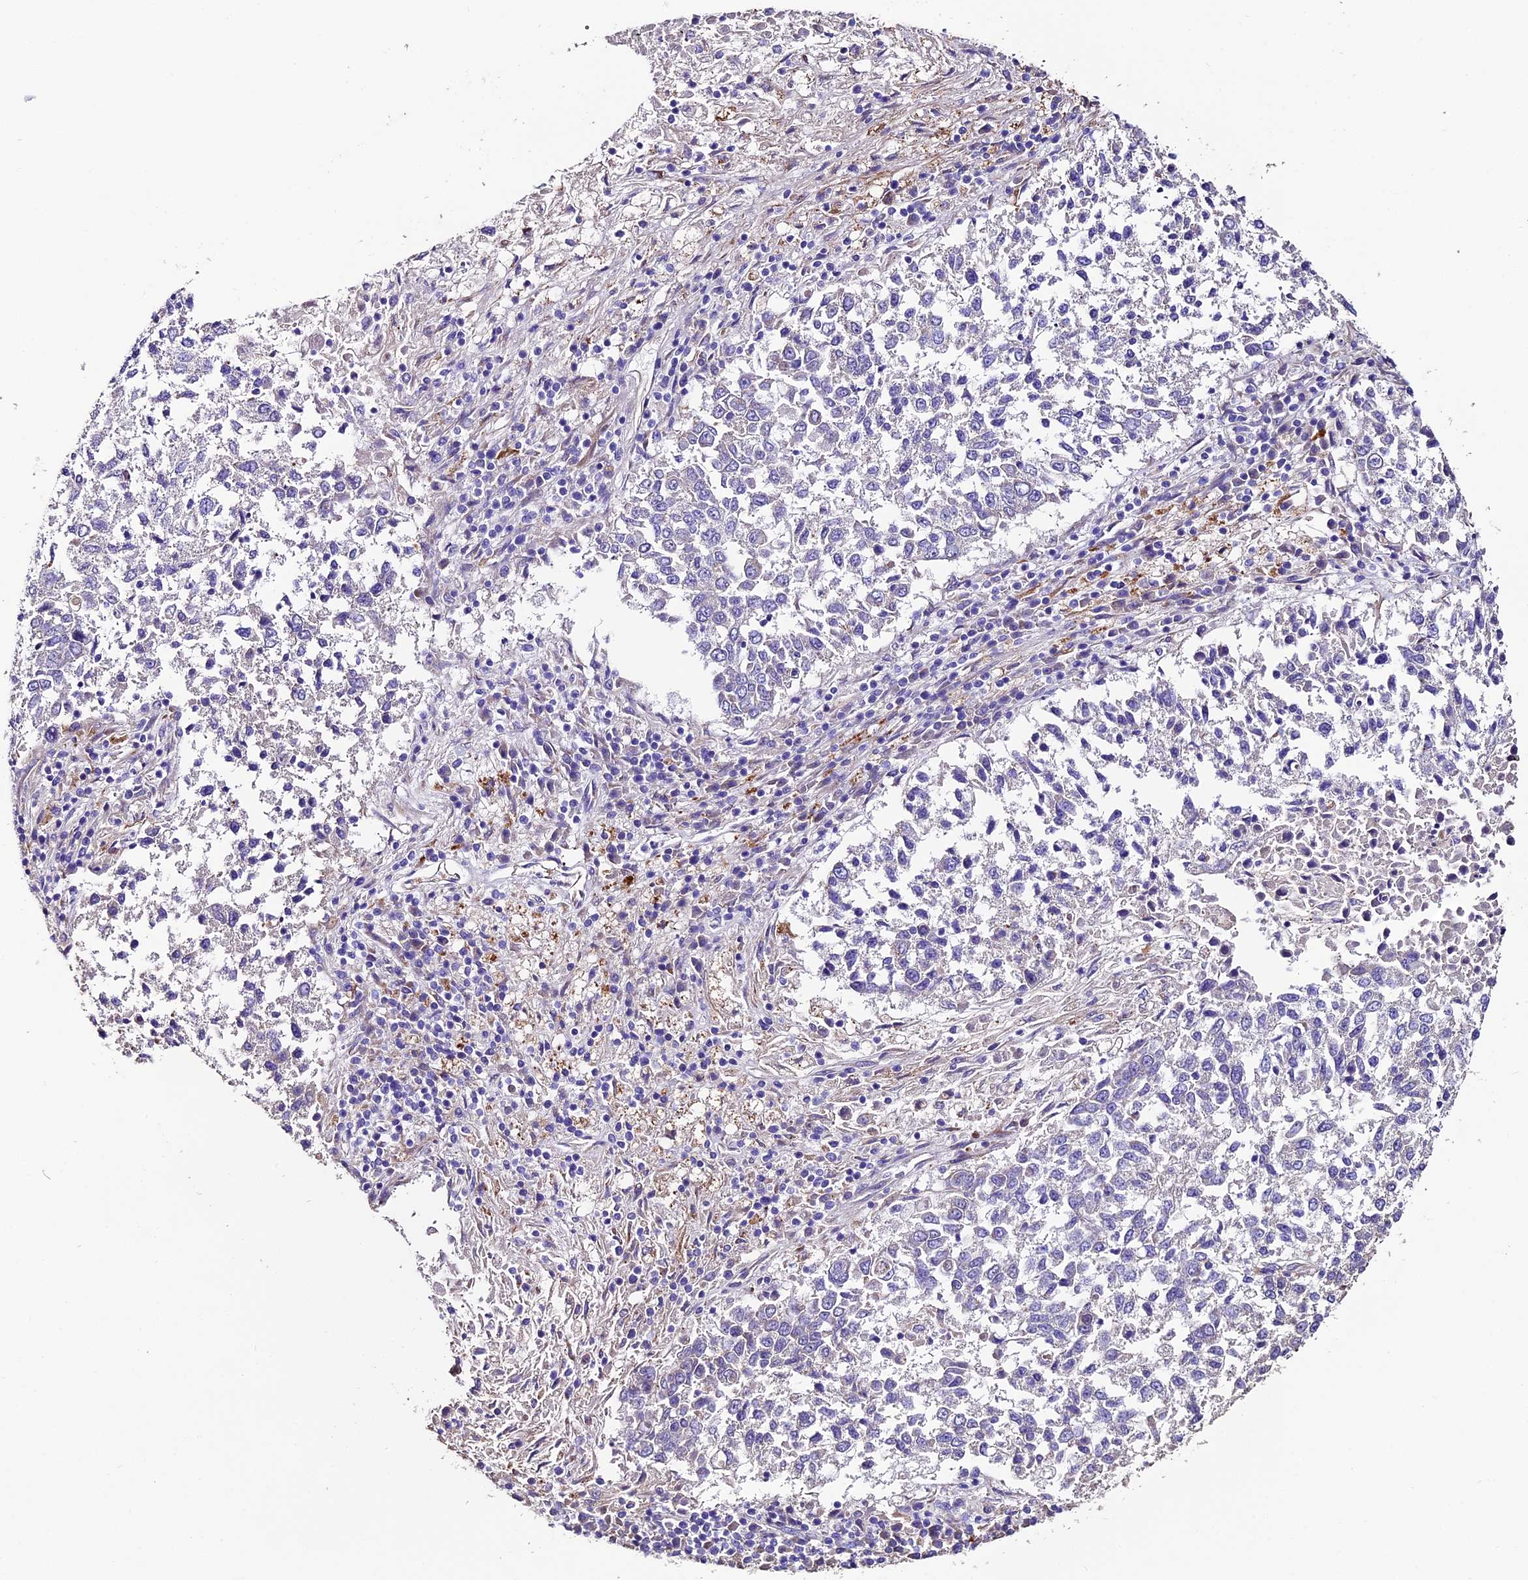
{"staining": {"intensity": "negative", "quantity": "none", "location": "none"}, "tissue": "lung cancer", "cell_type": "Tumor cells", "image_type": "cancer", "snomed": [{"axis": "morphology", "description": "Squamous cell carcinoma, NOS"}, {"axis": "topography", "description": "Lung"}], "caption": "Tumor cells are negative for protein expression in human squamous cell carcinoma (lung).", "gene": "CLN5", "patient": {"sex": "male", "age": 73}}